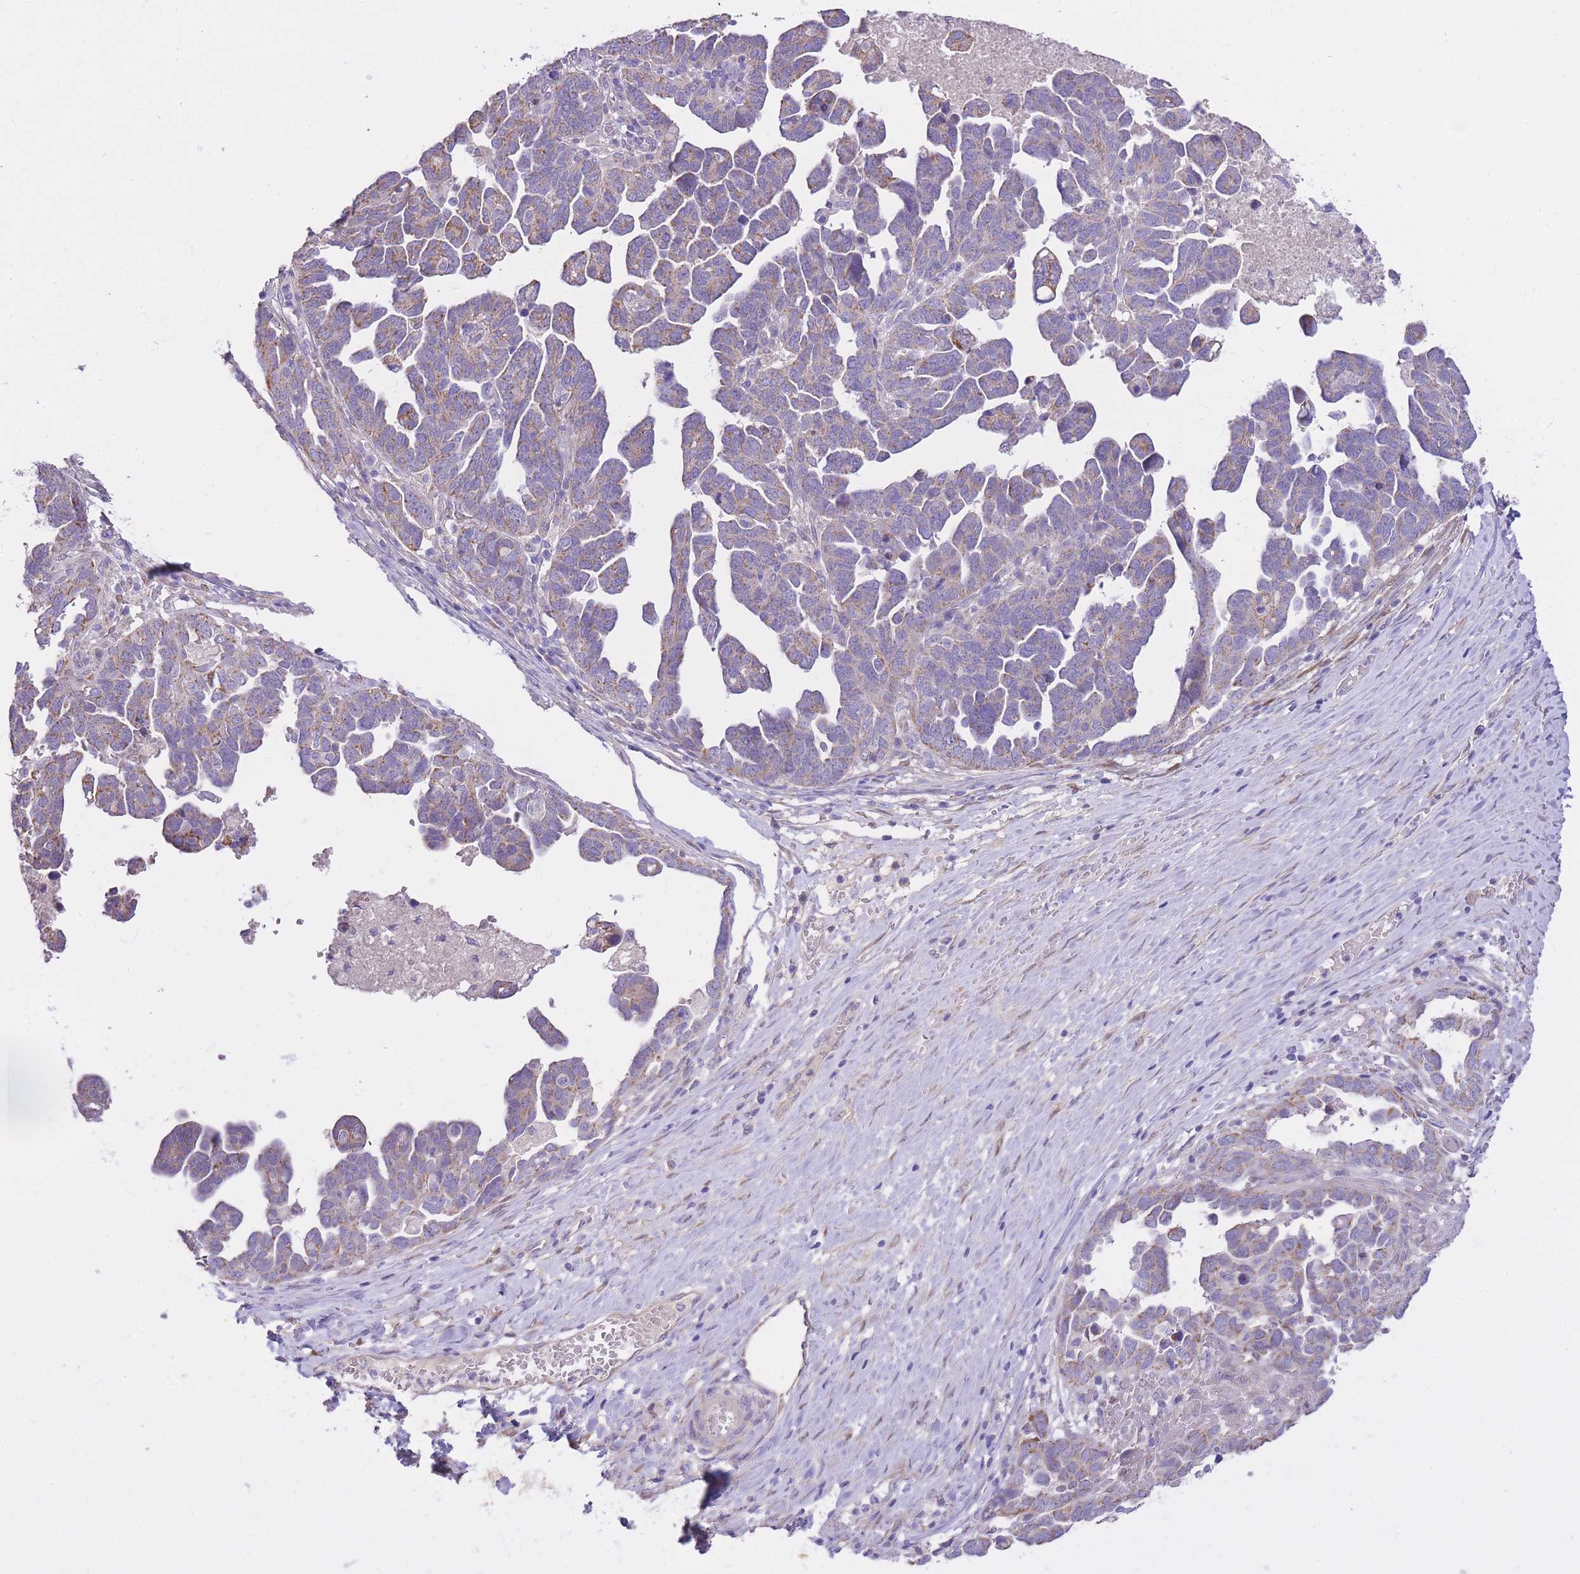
{"staining": {"intensity": "weak", "quantity": "<25%", "location": "cytoplasmic/membranous"}, "tissue": "ovarian cancer", "cell_type": "Tumor cells", "image_type": "cancer", "snomed": [{"axis": "morphology", "description": "Cystadenocarcinoma, serous, NOS"}, {"axis": "topography", "description": "Ovary"}], "caption": "Immunohistochemistry (IHC) of human ovarian serous cystadenocarcinoma shows no expression in tumor cells. (DAB (3,3'-diaminobenzidine) IHC visualized using brightfield microscopy, high magnification).", "gene": "PGM1", "patient": {"sex": "female", "age": 54}}